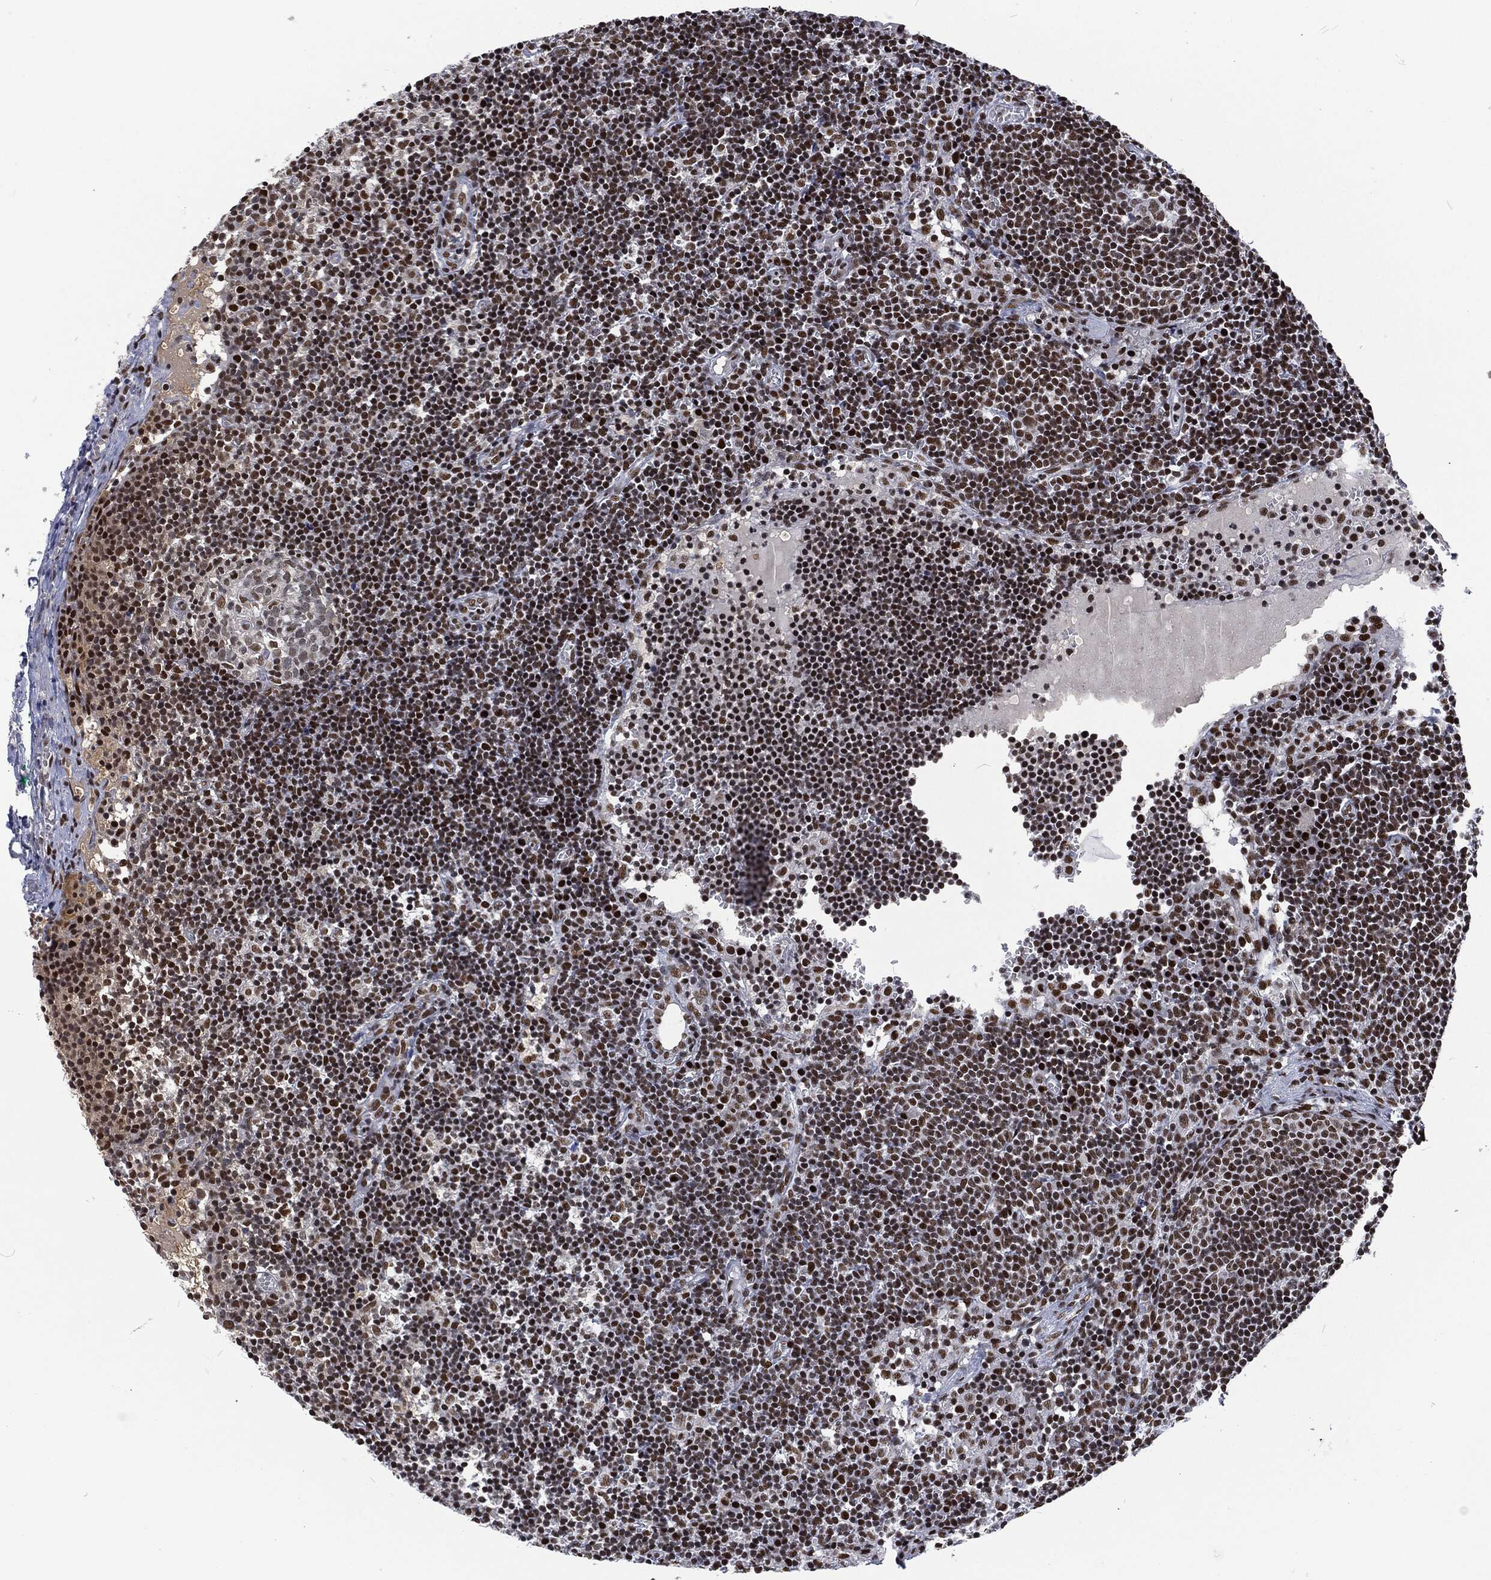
{"staining": {"intensity": "moderate", "quantity": "<25%", "location": "nuclear"}, "tissue": "lymph node", "cell_type": "Germinal center cells", "image_type": "normal", "snomed": [{"axis": "morphology", "description": "Normal tissue, NOS"}, {"axis": "morphology", "description": "Adenocarcinoma, NOS"}, {"axis": "topography", "description": "Lymph node"}, {"axis": "topography", "description": "Pancreas"}], "caption": "An immunohistochemistry (IHC) histopathology image of benign tissue is shown. Protein staining in brown shows moderate nuclear positivity in lymph node within germinal center cells.", "gene": "DCPS", "patient": {"sex": "female", "age": 58}}